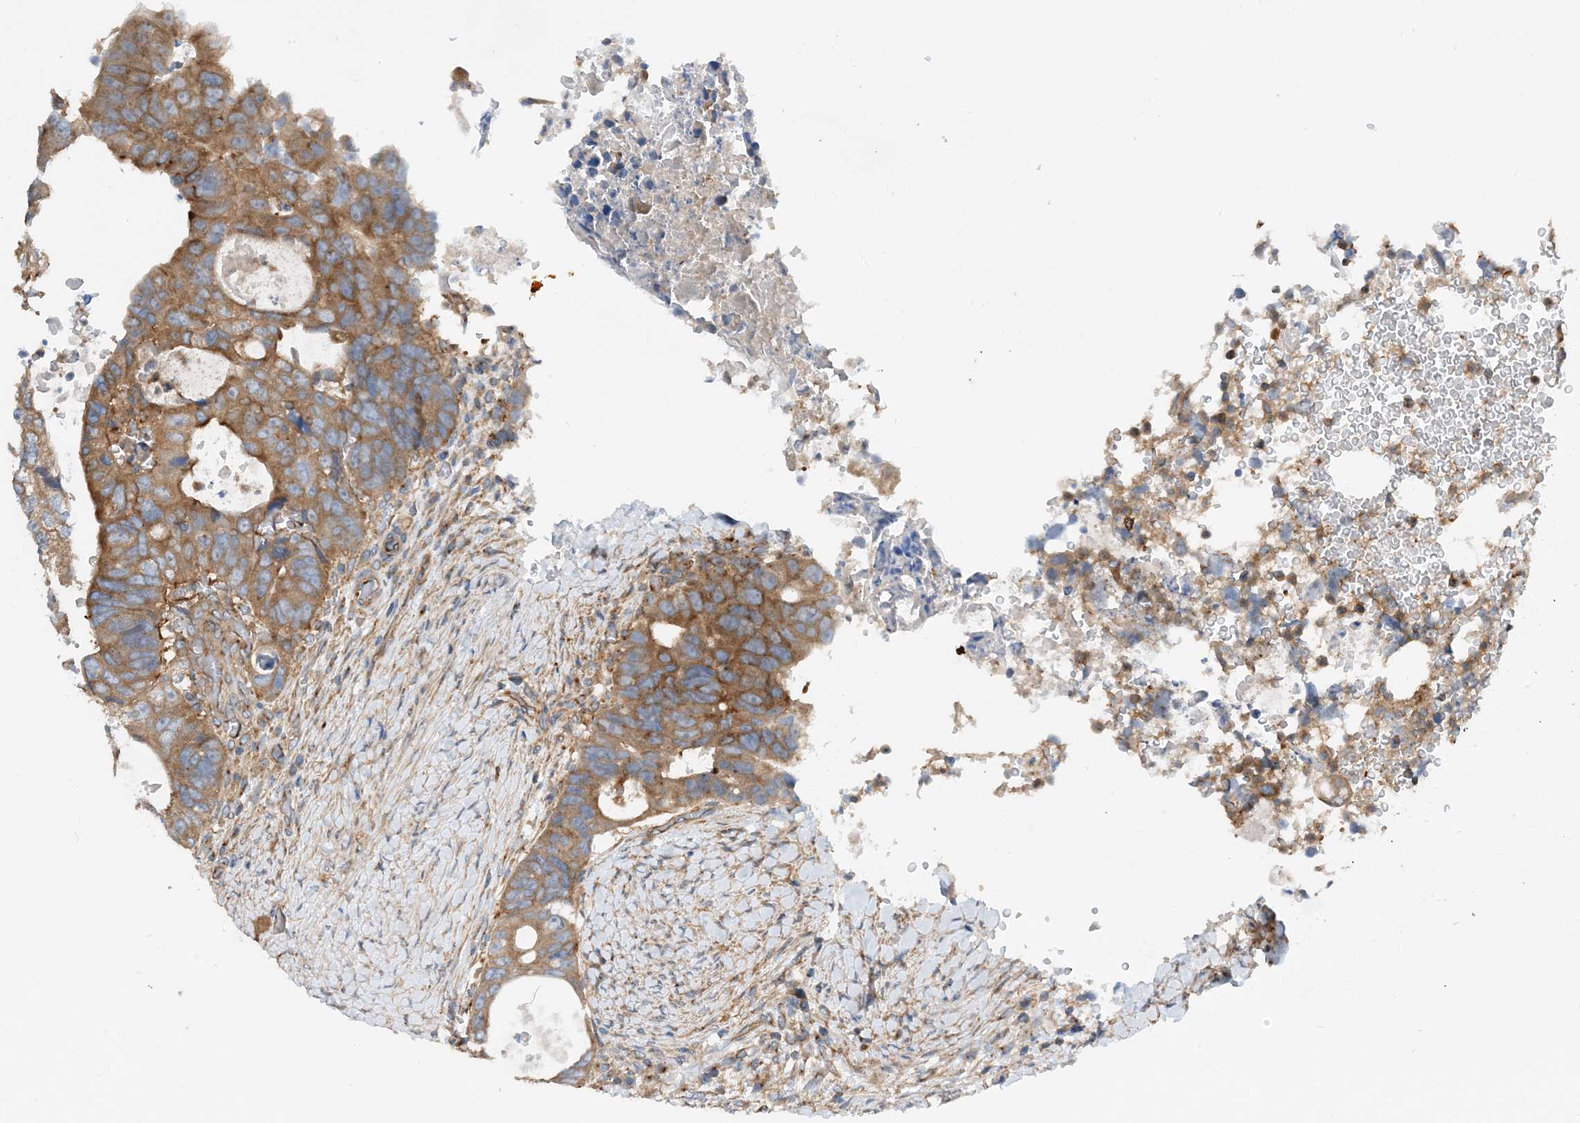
{"staining": {"intensity": "moderate", "quantity": "25%-75%", "location": "cytoplasmic/membranous"}, "tissue": "colorectal cancer", "cell_type": "Tumor cells", "image_type": "cancer", "snomed": [{"axis": "morphology", "description": "Adenocarcinoma, NOS"}, {"axis": "topography", "description": "Rectum"}], "caption": "A histopathology image of human adenocarcinoma (colorectal) stained for a protein displays moderate cytoplasmic/membranous brown staining in tumor cells. The staining was performed using DAB, with brown indicating positive protein expression. Nuclei are stained blue with hematoxylin.", "gene": "SIDT1", "patient": {"sex": "male", "age": 59}}